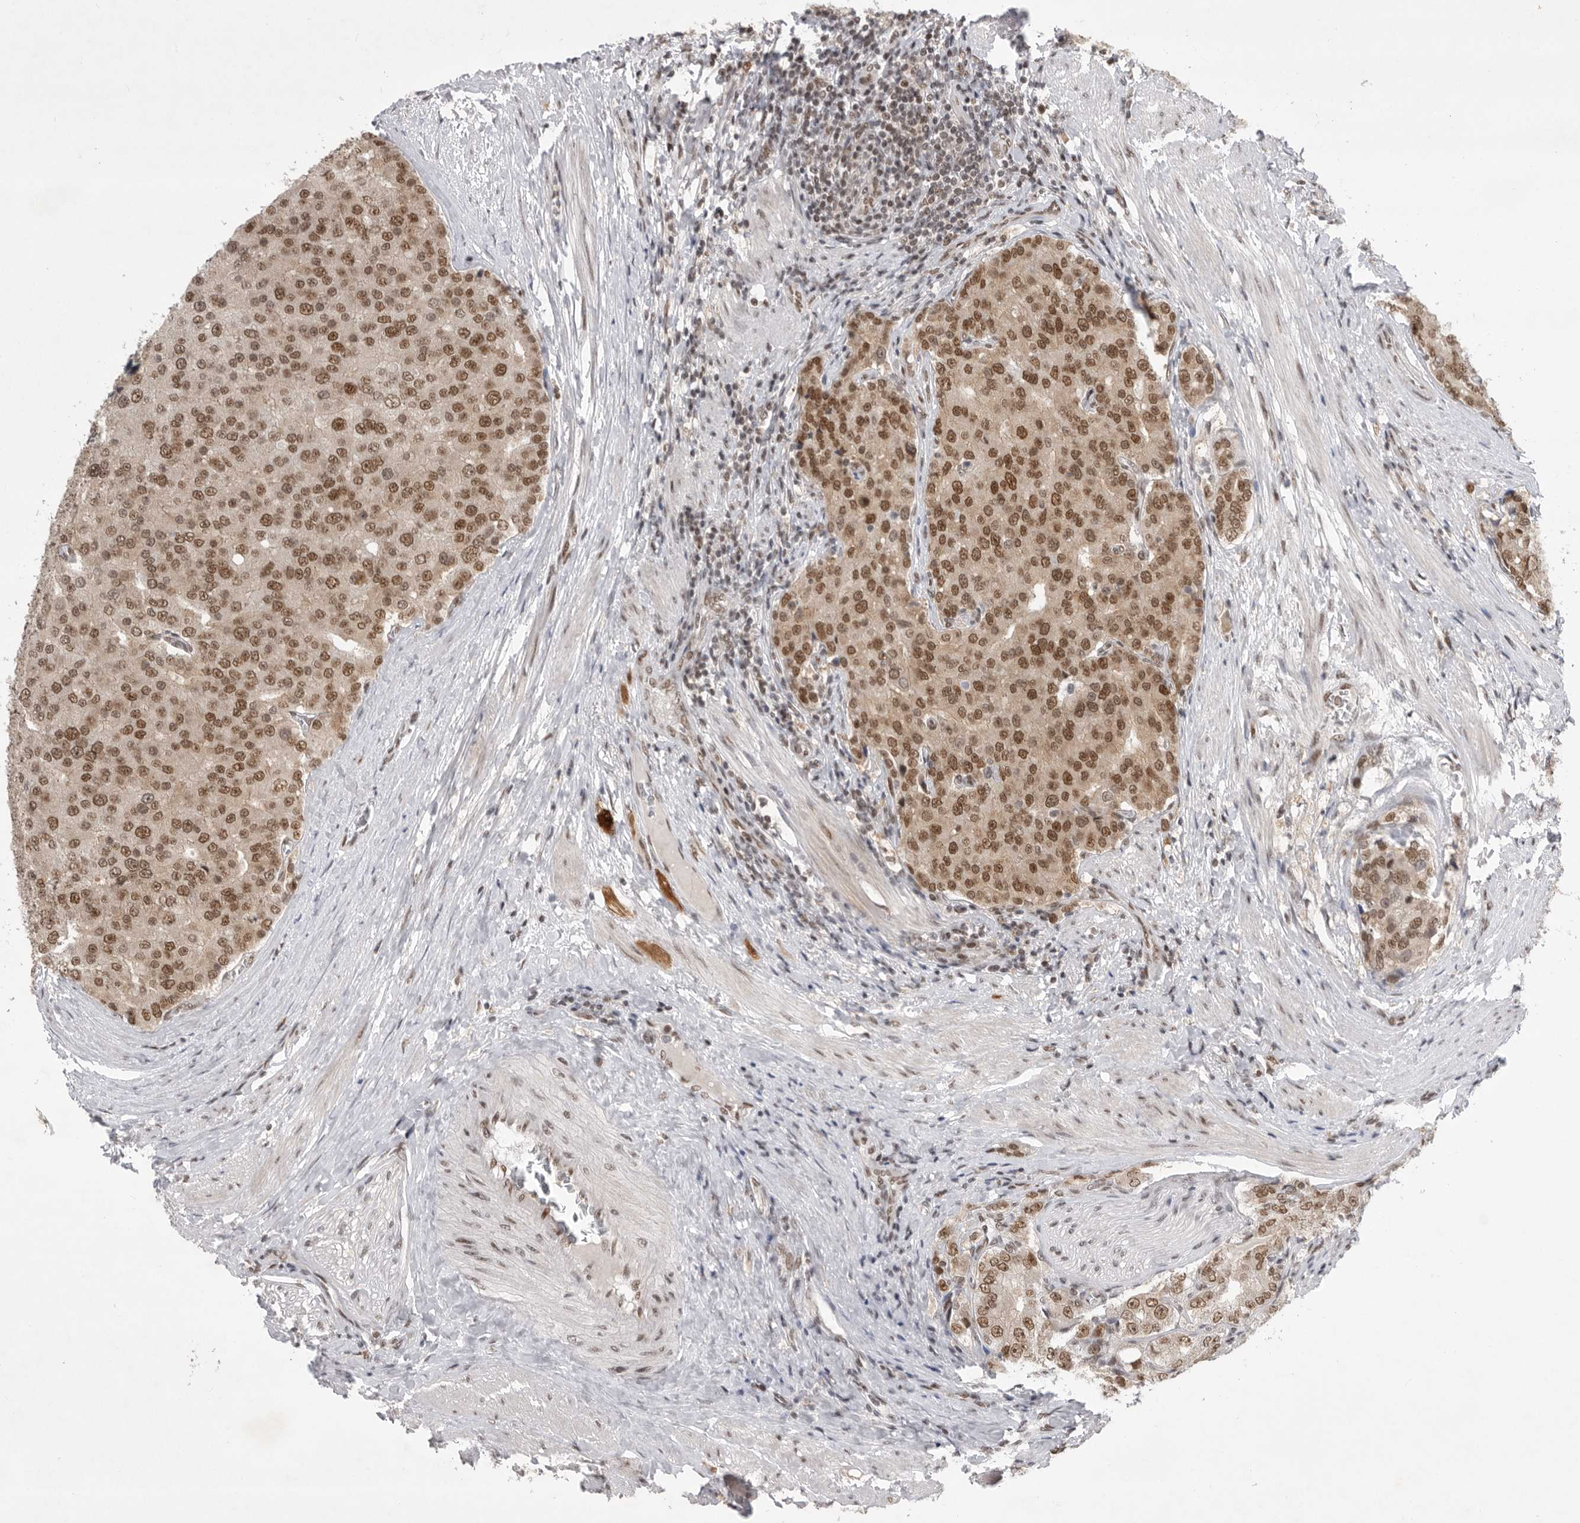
{"staining": {"intensity": "moderate", "quantity": ">75%", "location": "nuclear"}, "tissue": "prostate cancer", "cell_type": "Tumor cells", "image_type": "cancer", "snomed": [{"axis": "morphology", "description": "Adenocarcinoma, High grade"}, {"axis": "topography", "description": "Prostate"}], "caption": "Moderate nuclear protein expression is appreciated in about >75% of tumor cells in high-grade adenocarcinoma (prostate).", "gene": "ZNF830", "patient": {"sex": "male", "age": 50}}